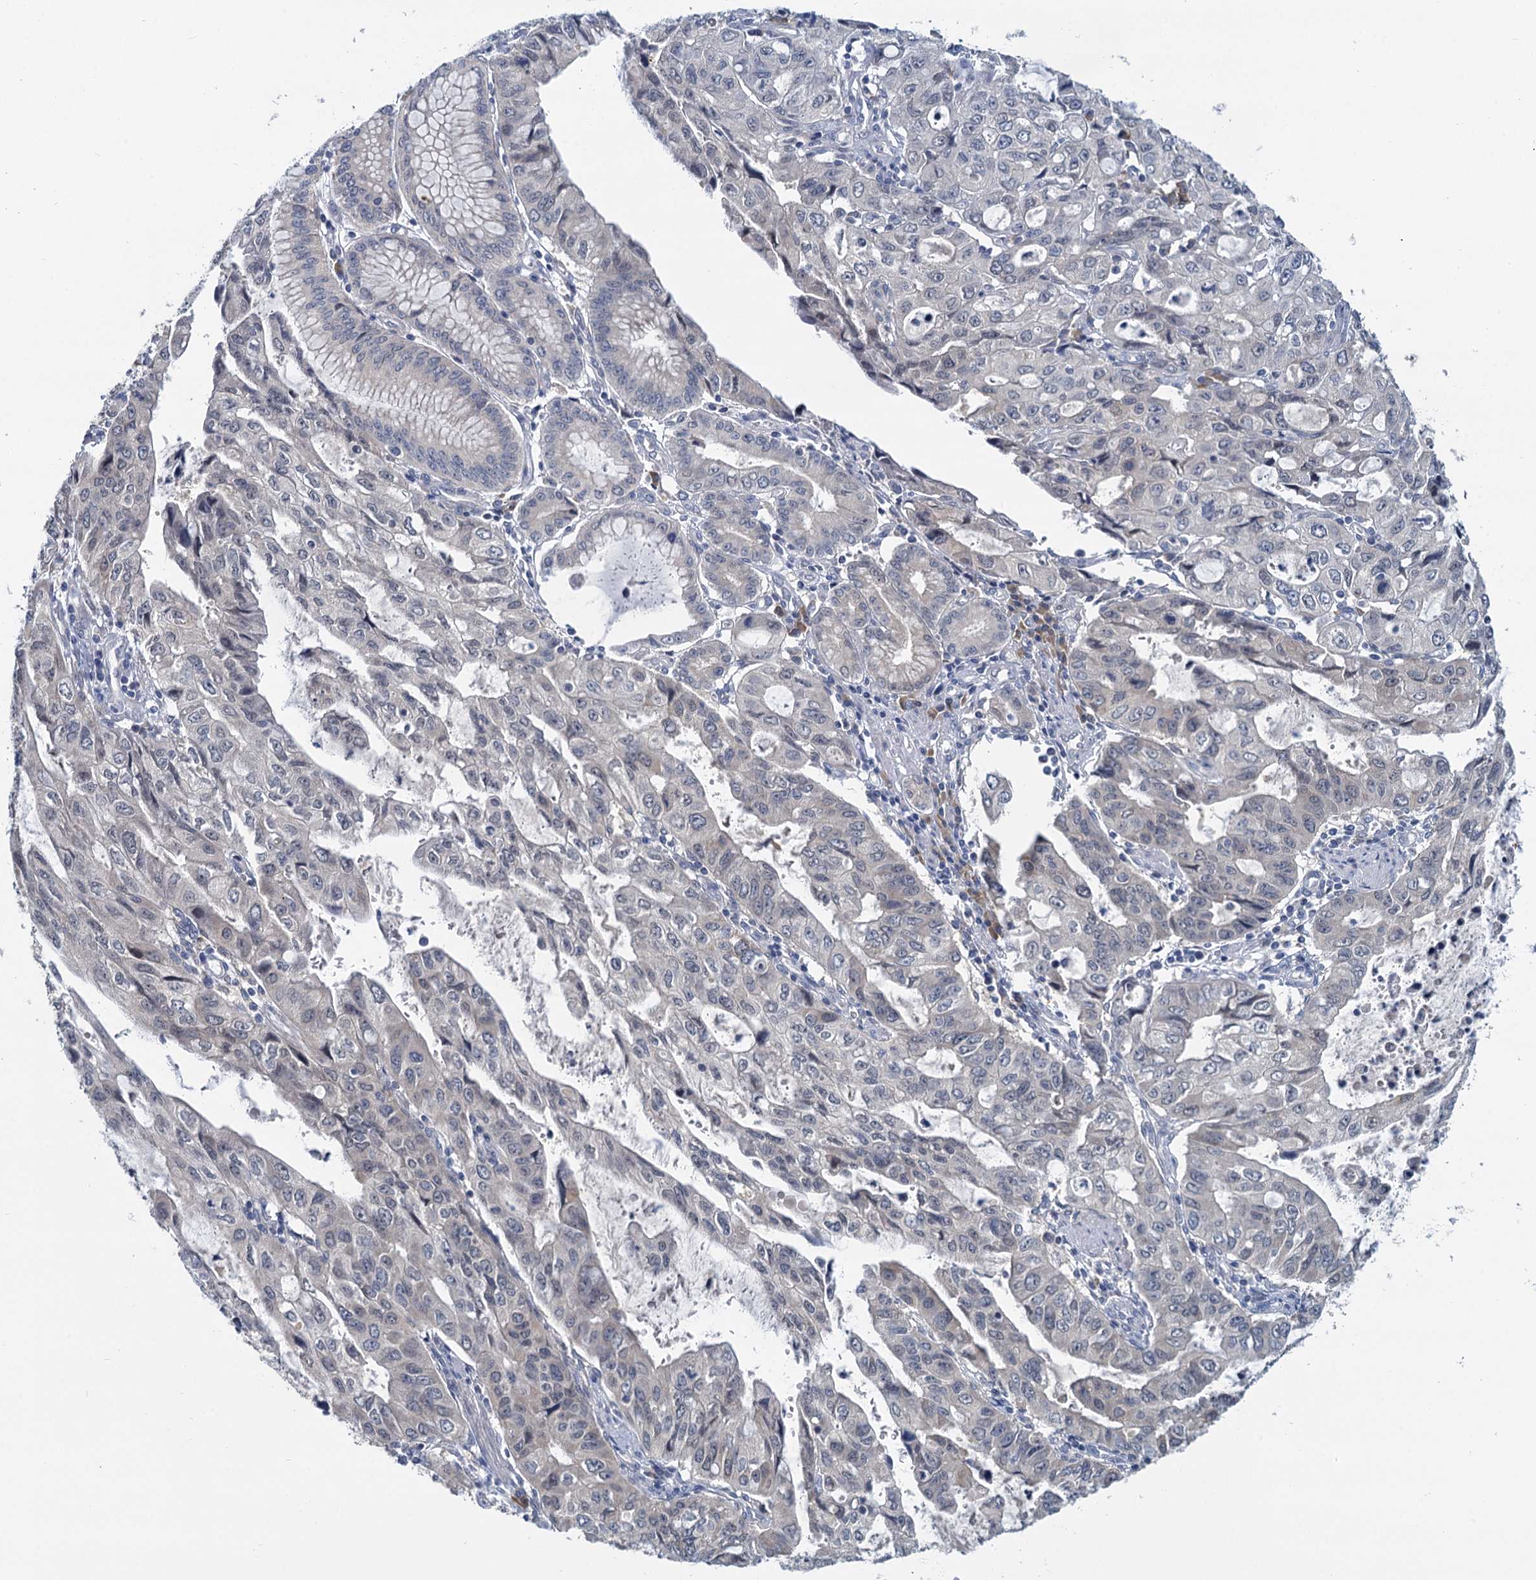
{"staining": {"intensity": "negative", "quantity": "none", "location": "none"}, "tissue": "stomach cancer", "cell_type": "Tumor cells", "image_type": "cancer", "snomed": [{"axis": "morphology", "description": "Adenocarcinoma, NOS"}, {"axis": "topography", "description": "Stomach, upper"}], "caption": "Human stomach adenocarcinoma stained for a protein using IHC shows no expression in tumor cells.", "gene": "ANKRD42", "patient": {"sex": "female", "age": 52}}